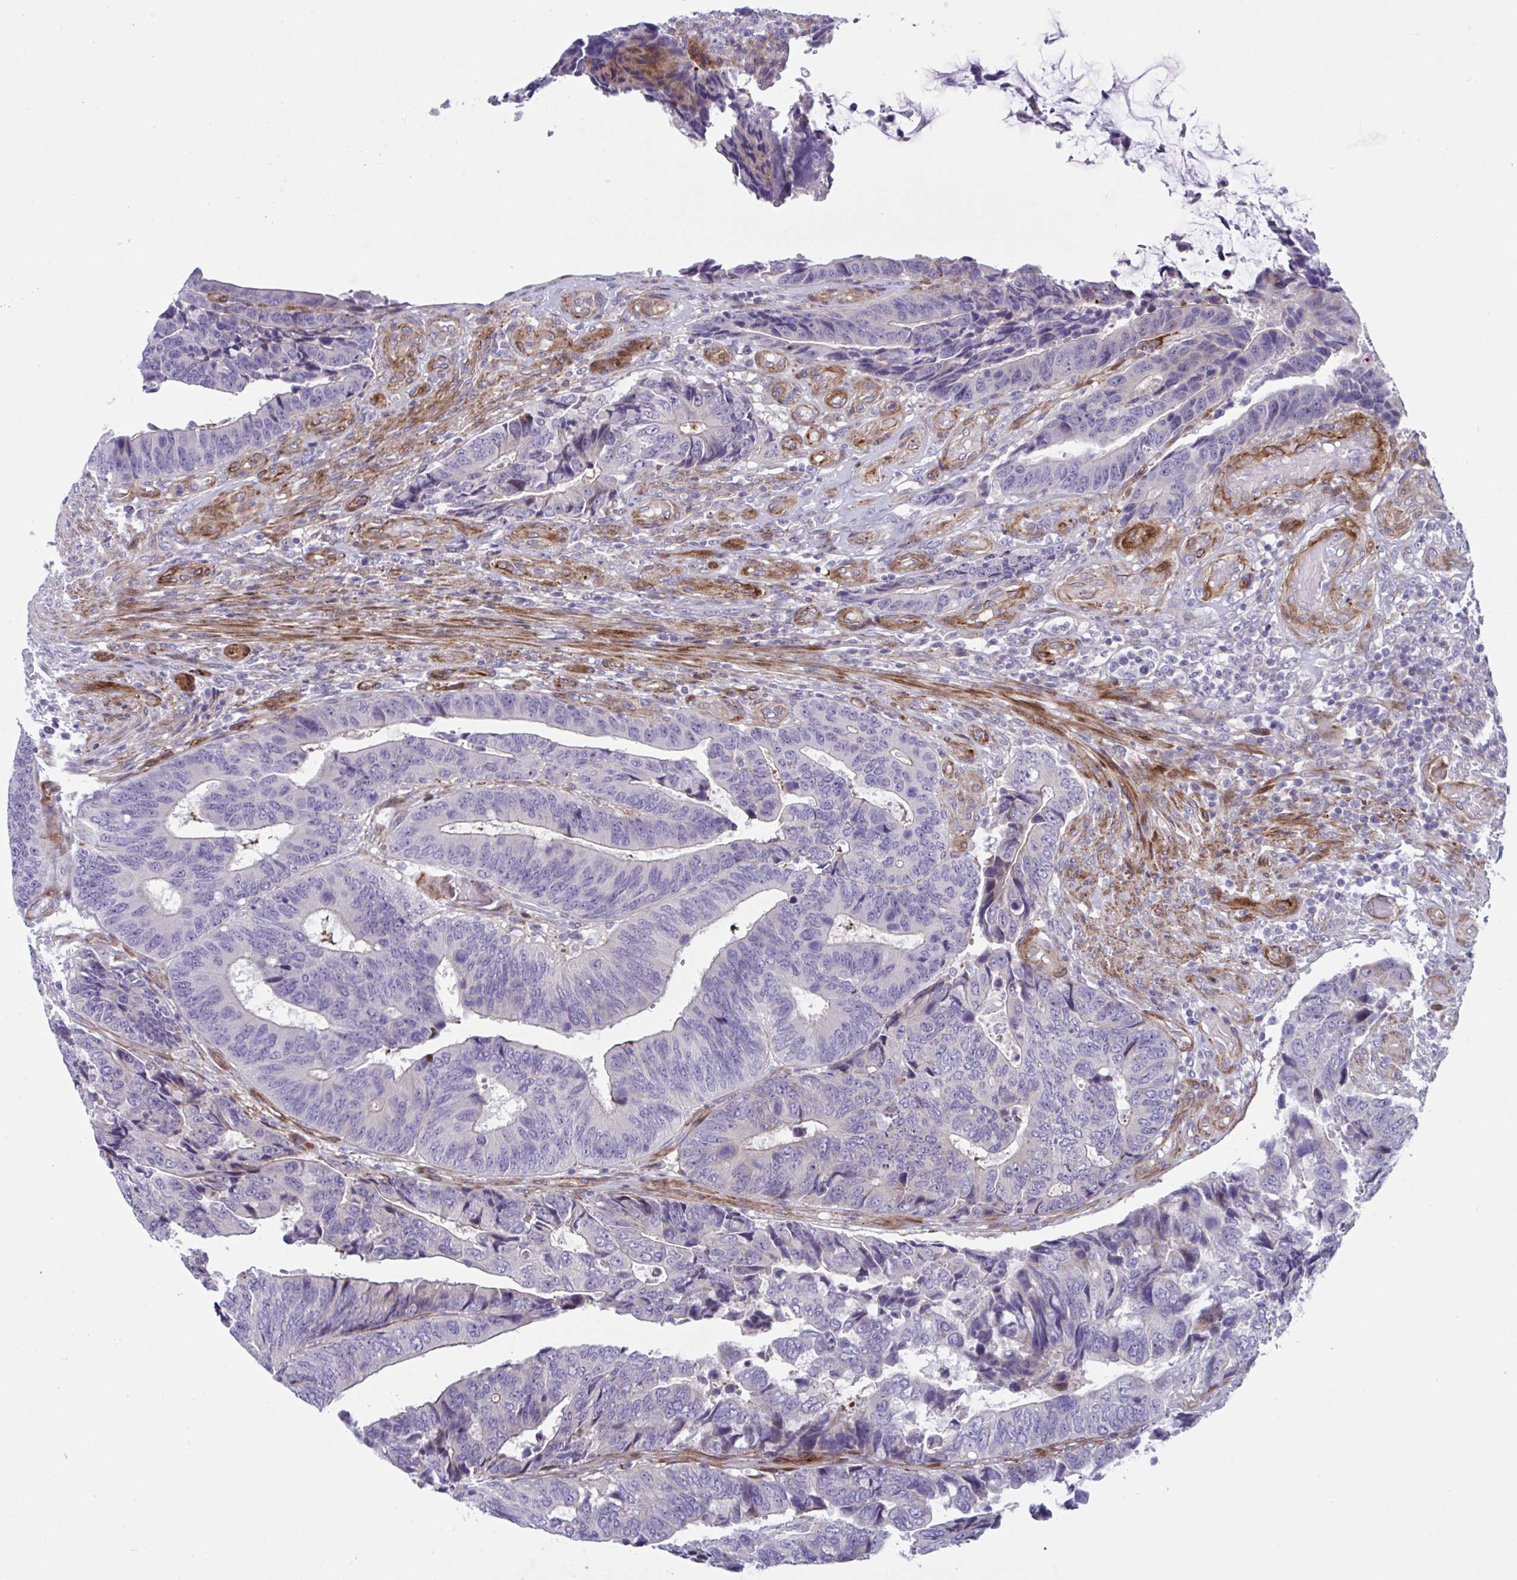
{"staining": {"intensity": "negative", "quantity": "none", "location": "none"}, "tissue": "colorectal cancer", "cell_type": "Tumor cells", "image_type": "cancer", "snomed": [{"axis": "morphology", "description": "Adenocarcinoma, NOS"}, {"axis": "topography", "description": "Colon"}], "caption": "The micrograph displays no significant staining in tumor cells of colorectal adenocarcinoma.", "gene": "ZNF713", "patient": {"sex": "male", "age": 87}}